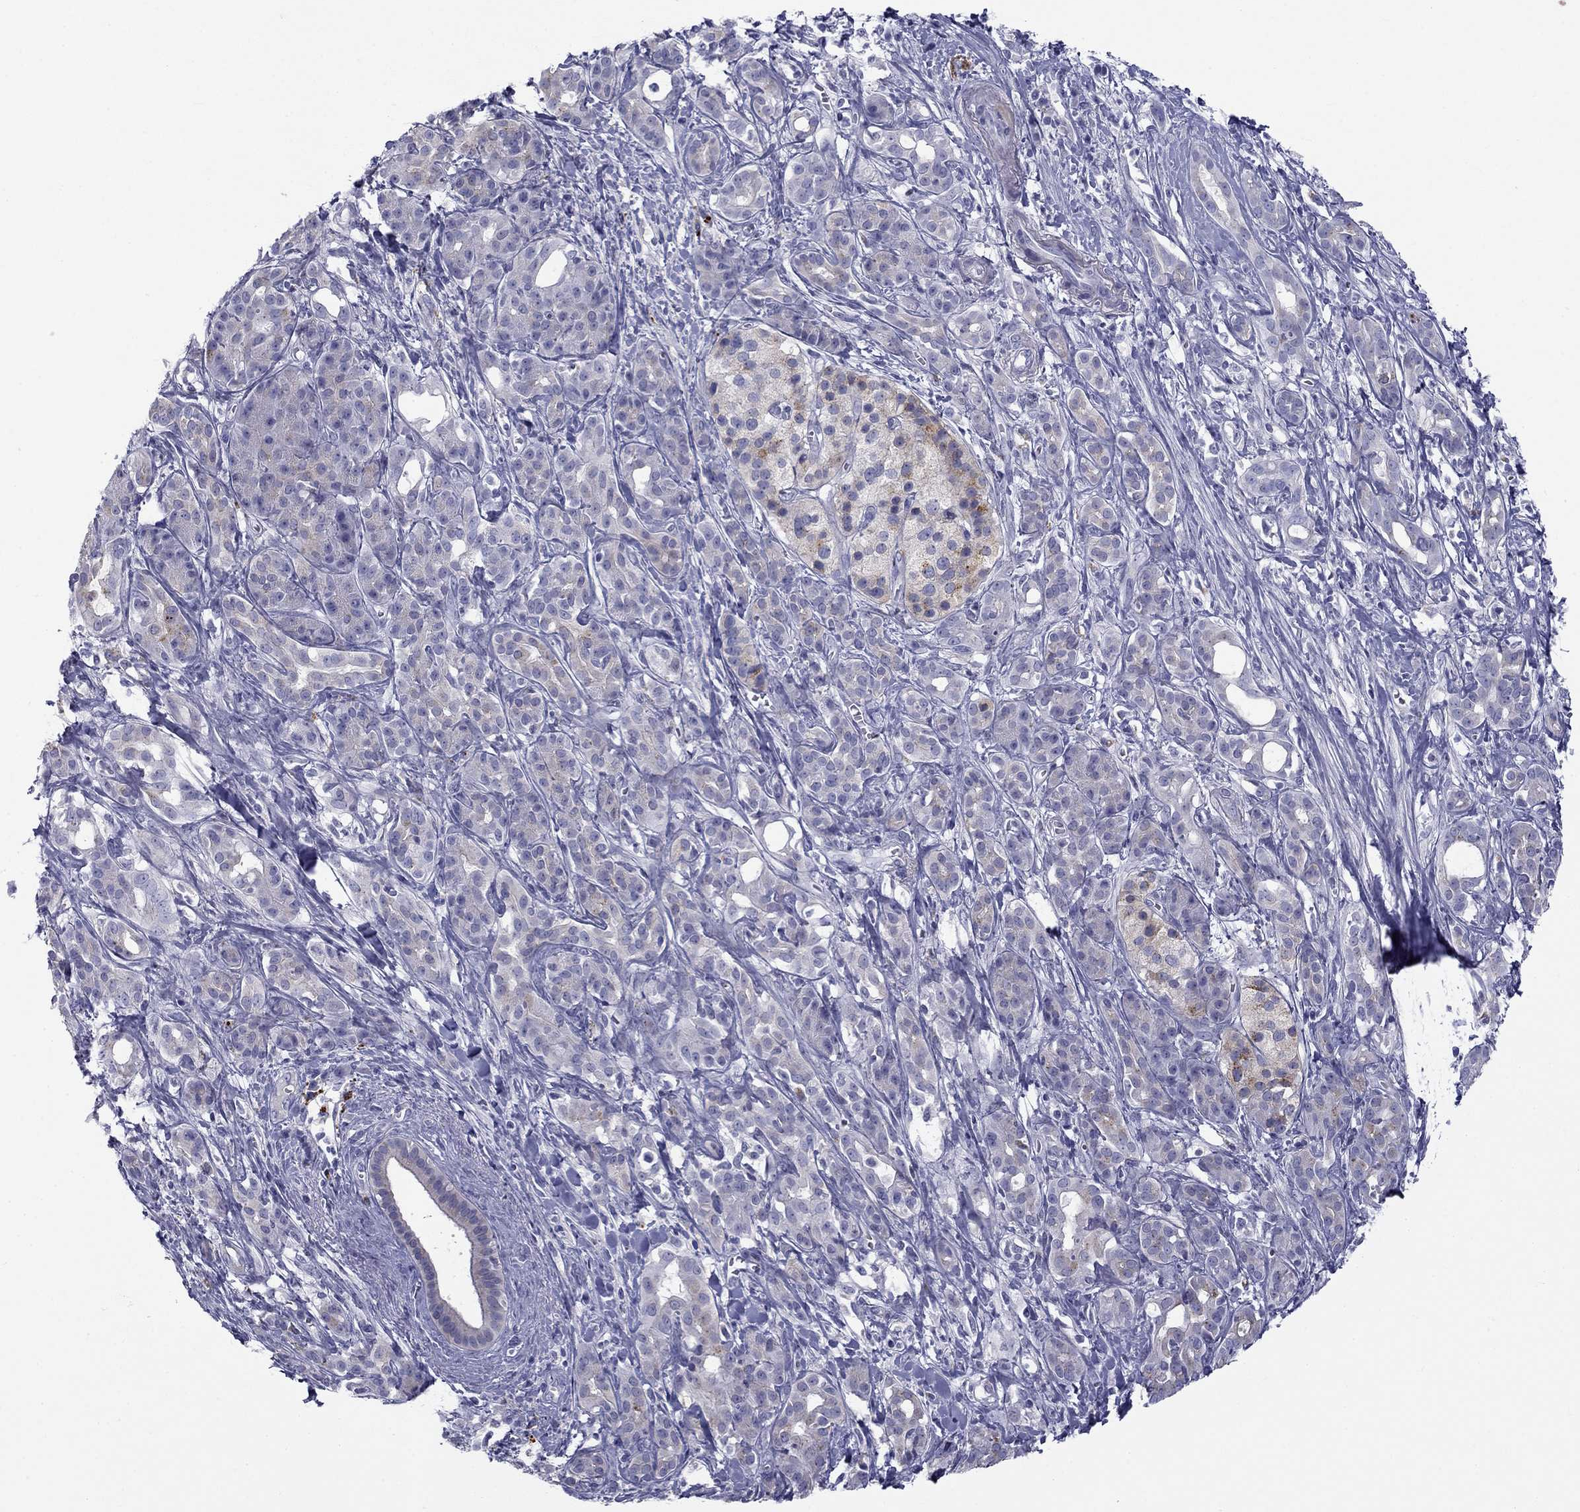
{"staining": {"intensity": "moderate", "quantity": "<25%", "location": "cytoplasmic/membranous"}, "tissue": "pancreatic cancer", "cell_type": "Tumor cells", "image_type": "cancer", "snomed": [{"axis": "morphology", "description": "Adenocarcinoma, NOS"}, {"axis": "topography", "description": "Pancreas"}], "caption": "This histopathology image exhibits pancreatic adenocarcinoma stained with immunohistochemistry (IHC) to label a protein in brown. The cytoplasmic/membranous of tumor cells show moderate positivity for the protein. Nuclei are counter-stained blue.", "gene": "CLPSL2", "patient": {"sex": "male", "age": 61}}